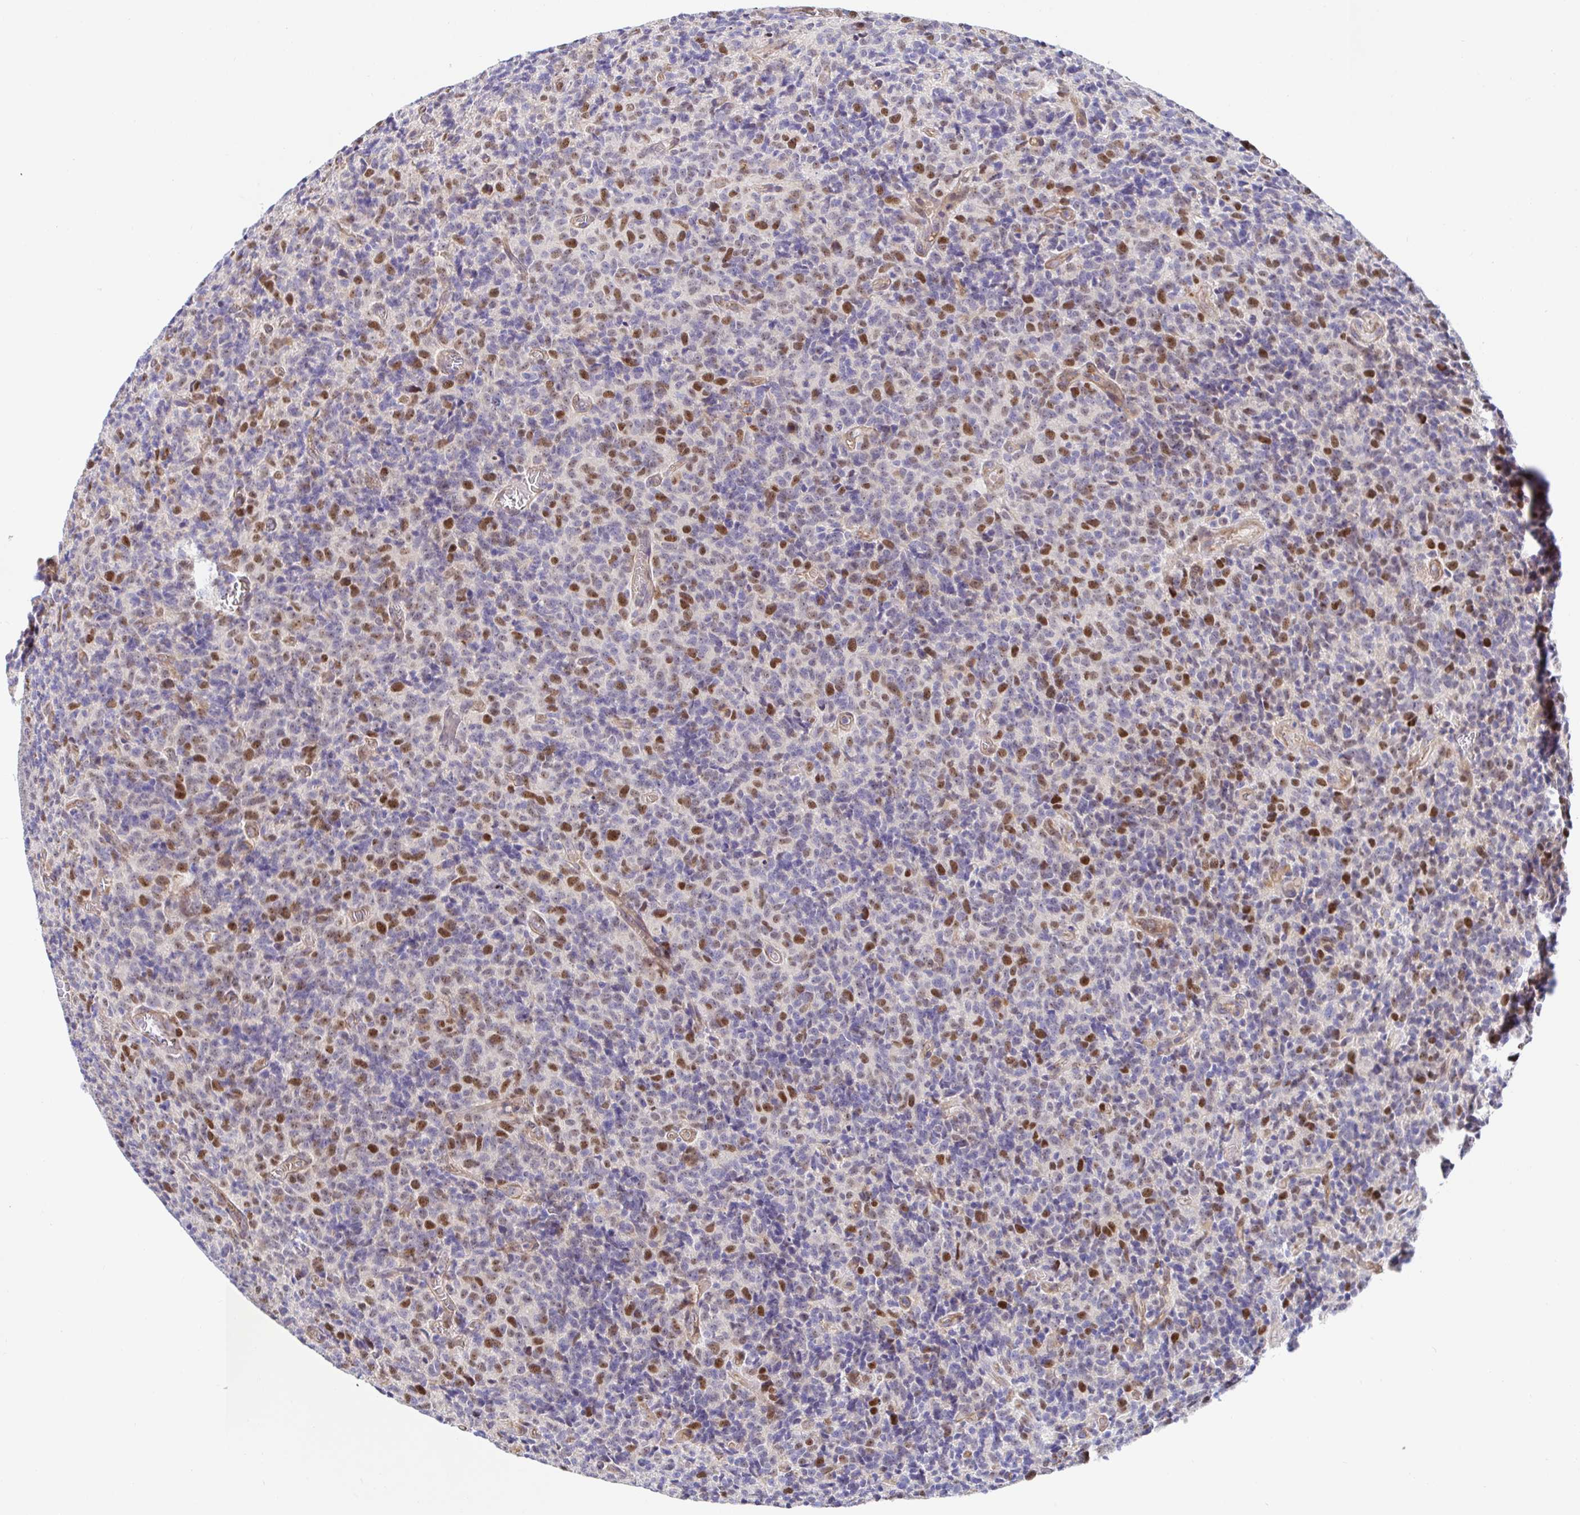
{"staining": {"intensity": "moderate", "quantity": "25%-75%", "location": "nuclear"}, "tissue": "glioma", "cell_type": "Tumor cells", "image_type": "cancer", "snomed": [{"axis": "morphology", "description": "Glioma, malignant, High grade"}, {"axis": "topography", "description": "Brain"}], "caption": "The photomicrograph demonstrates staining of high-grade glioma (malignant), revealing moderate nuclear protein positivity (brown color) within tumor cells.", "gene": "TIMELESS", "patient": {"sex": "male", "age": 76}}